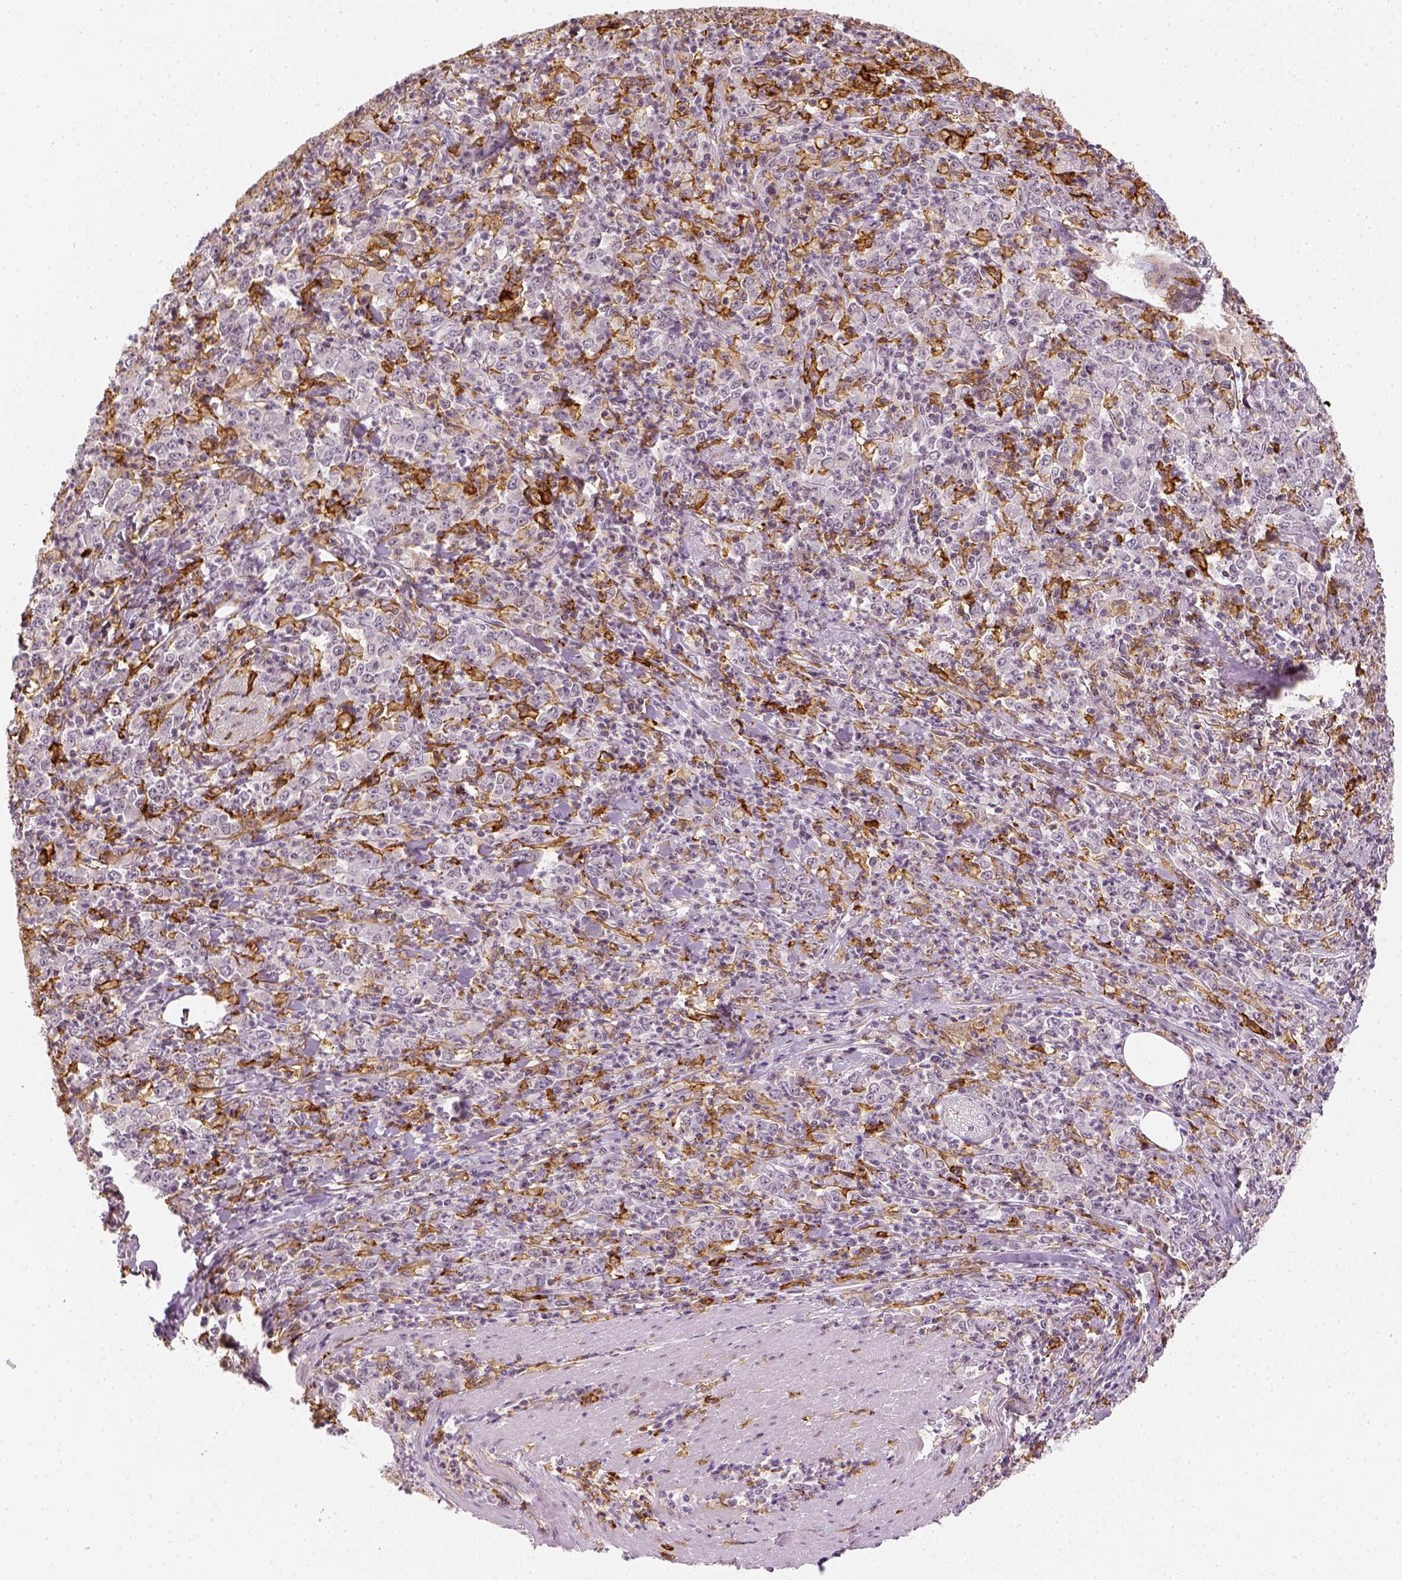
{"staining": {"intensity": "negative", "quantity": "none", "location": "none"}, "tissue": "stomach cancer", "cell_type": "Tumor cells", "image_type": "cancer", "snomed": [{"axis": "morphology", "description": "Adenocarcinoma, NOS"}, {"axis": "topography", "description": "Stomach, lower"}], "caption": "Tumor cells are negative for protein expression in human stomach cancer. Brightfield microscopy of IHC stained with DAB (3,3'-diaminobenzidine) (brown) and hematoxylin (blue), captured at high magnification.", "gene": "CD14", "patient": {"sex": "female", "age": 71}}